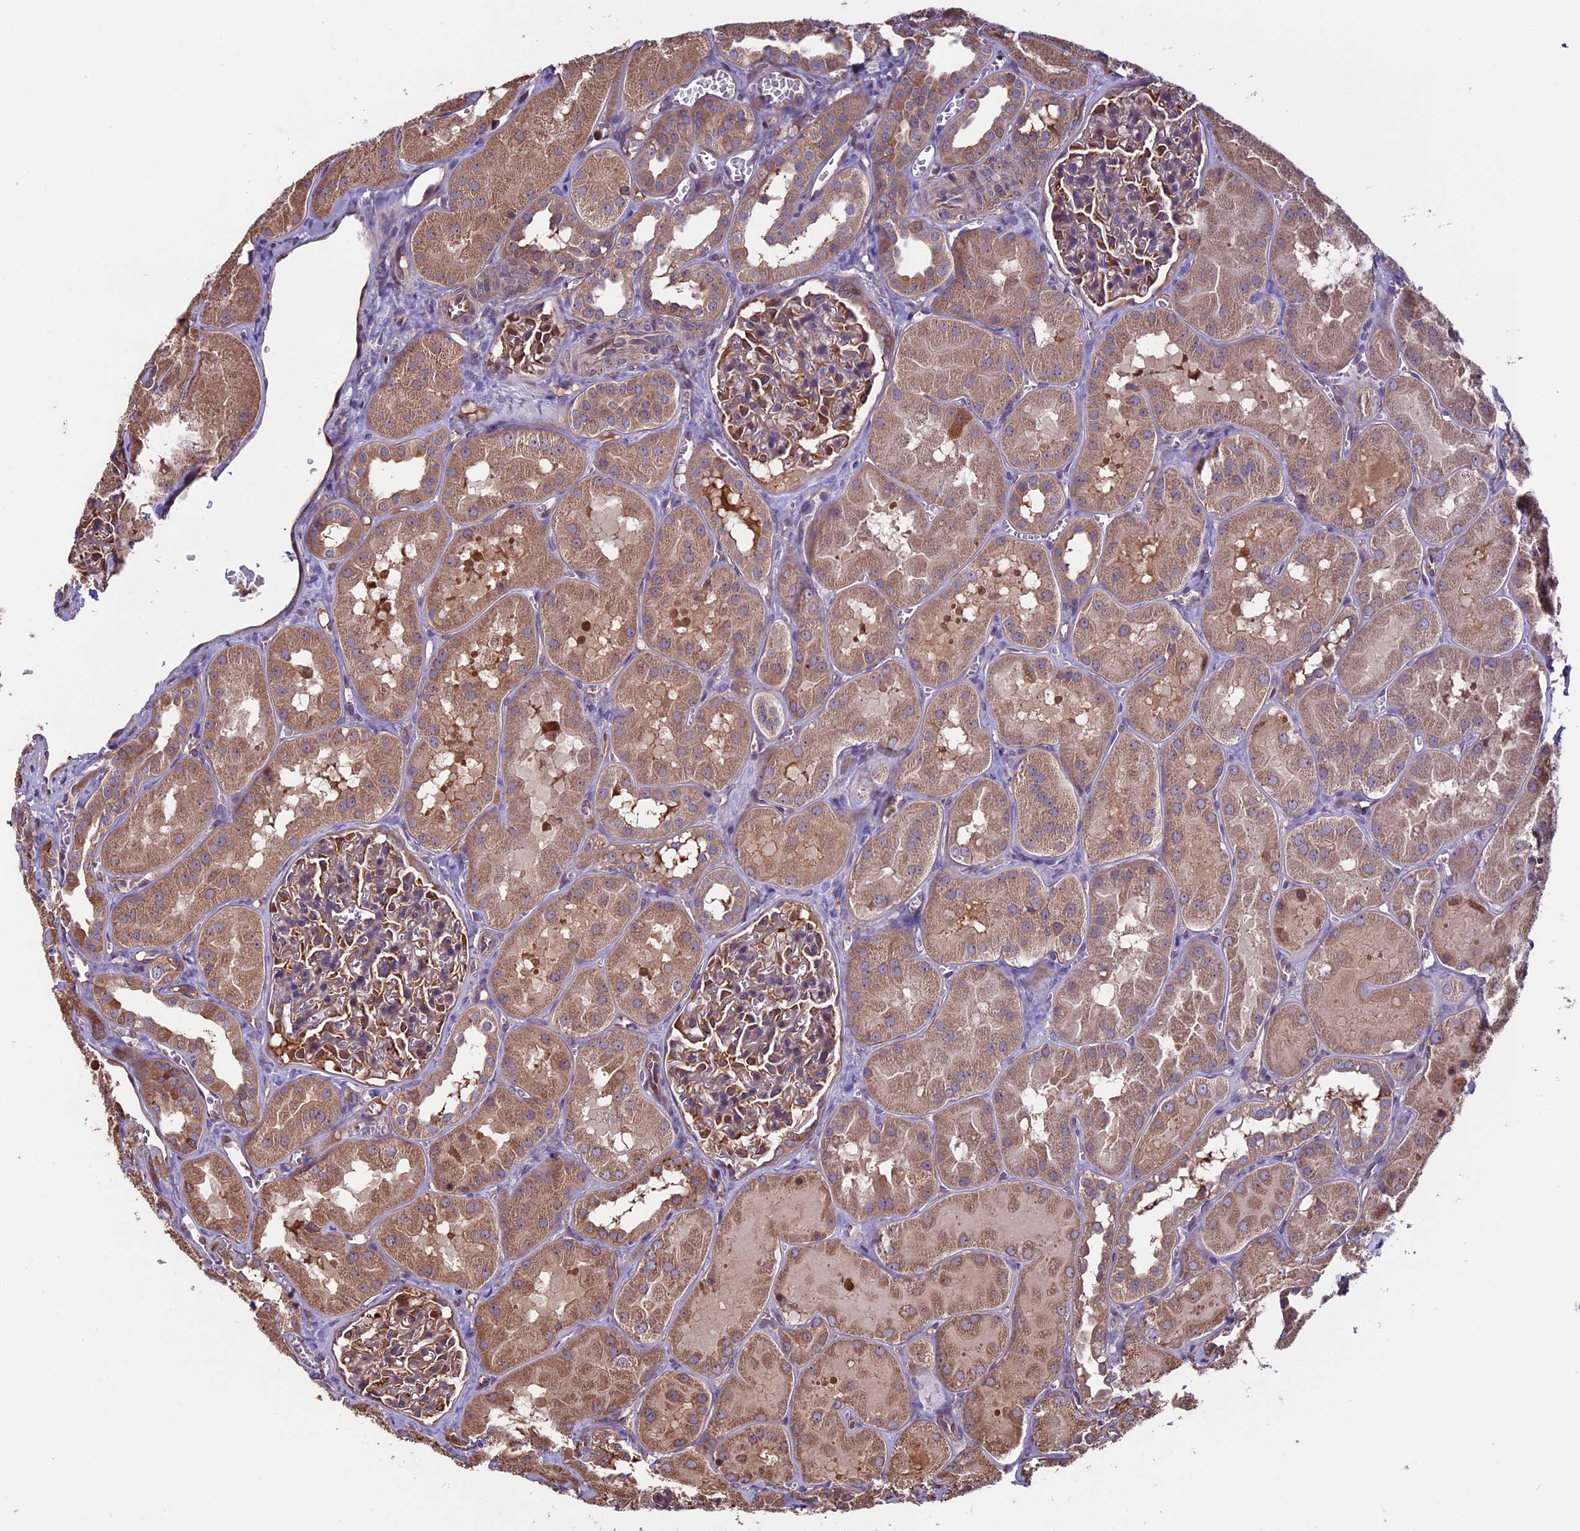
{"staining": {"intensity": "weak", "quantity": "25%-75%", "location": "cytoplasmic/membranous"}, "tissue": "kidney", "cell_type": "Cells in glomeruli", "image_type": "normal", "snomed": [{"axis": "morphology", "description": "Normal tissue, NOS"}, {"axis": "topography", "description": "Kidney"}, {"axis": "topography", "description": "Urinary bladder"}], "caption": "Kidney stained with immunohistochemistry displays weak cytoplasmic/membranous expression in about 25%-75% of cells in glomeruli. Using DAB (brown) and hematoxylin (blue) stains, captured at high magnification using brightfield microscopy.", "gene": "VWA3A", "patient": {"sex": "male", "age": 16}}